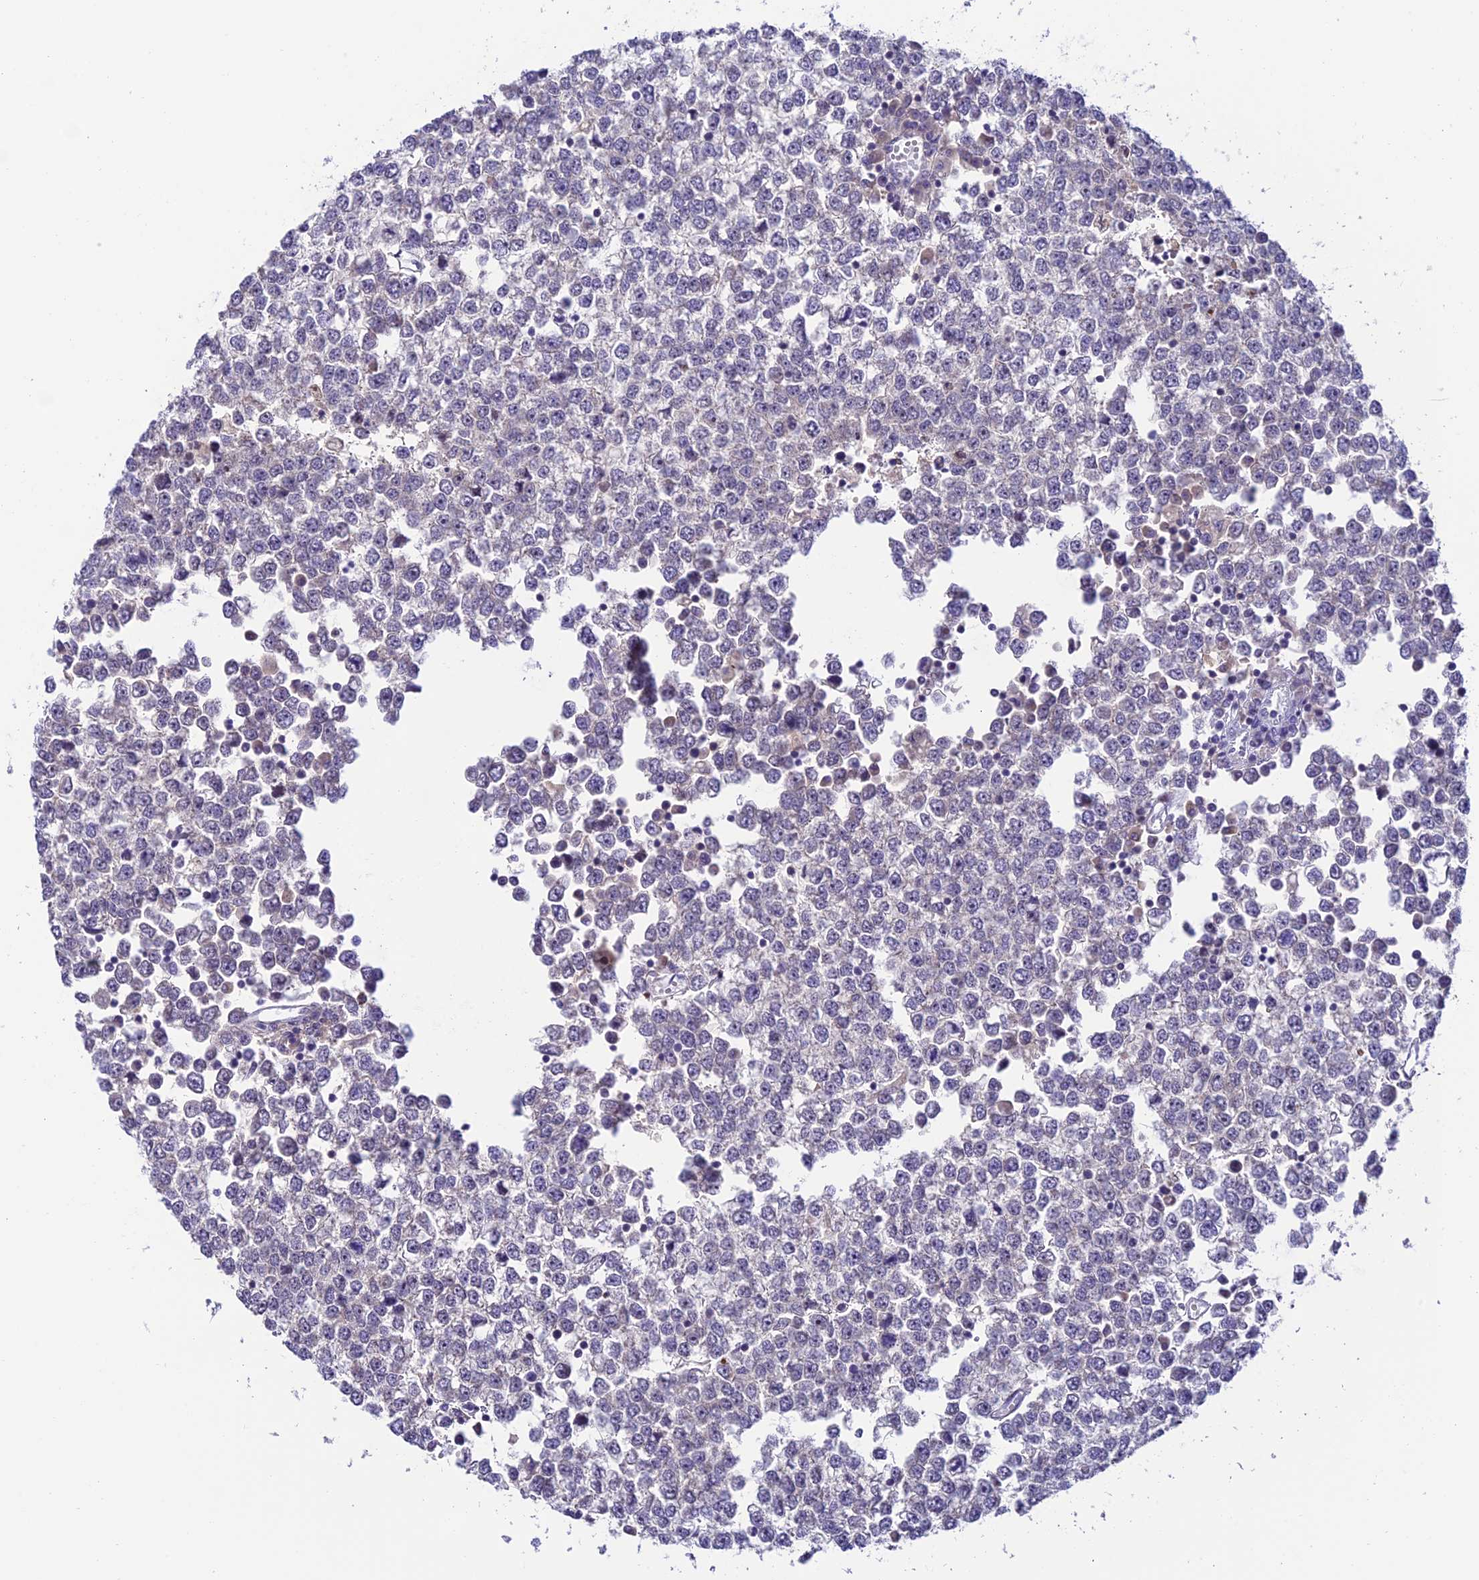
{"staining": {"intensity": "negative", "quantity": "none", "location": "none"}, "tissue": "testis cancer", "cell_type": "Tumor cells", "image_type": "cancer", "snomed": [{"axis": "morphology", "description": "Seminoma, NOS"}, {"axis": "topography", "description": "Testis"}], "caption": "This is an immunohistochemistry photomicrograph of testis cancer (seminoma). There is no positivity in tumor cells.", "gene": "SLC10A1", "patient": {"sex": "male", "age": 65}}